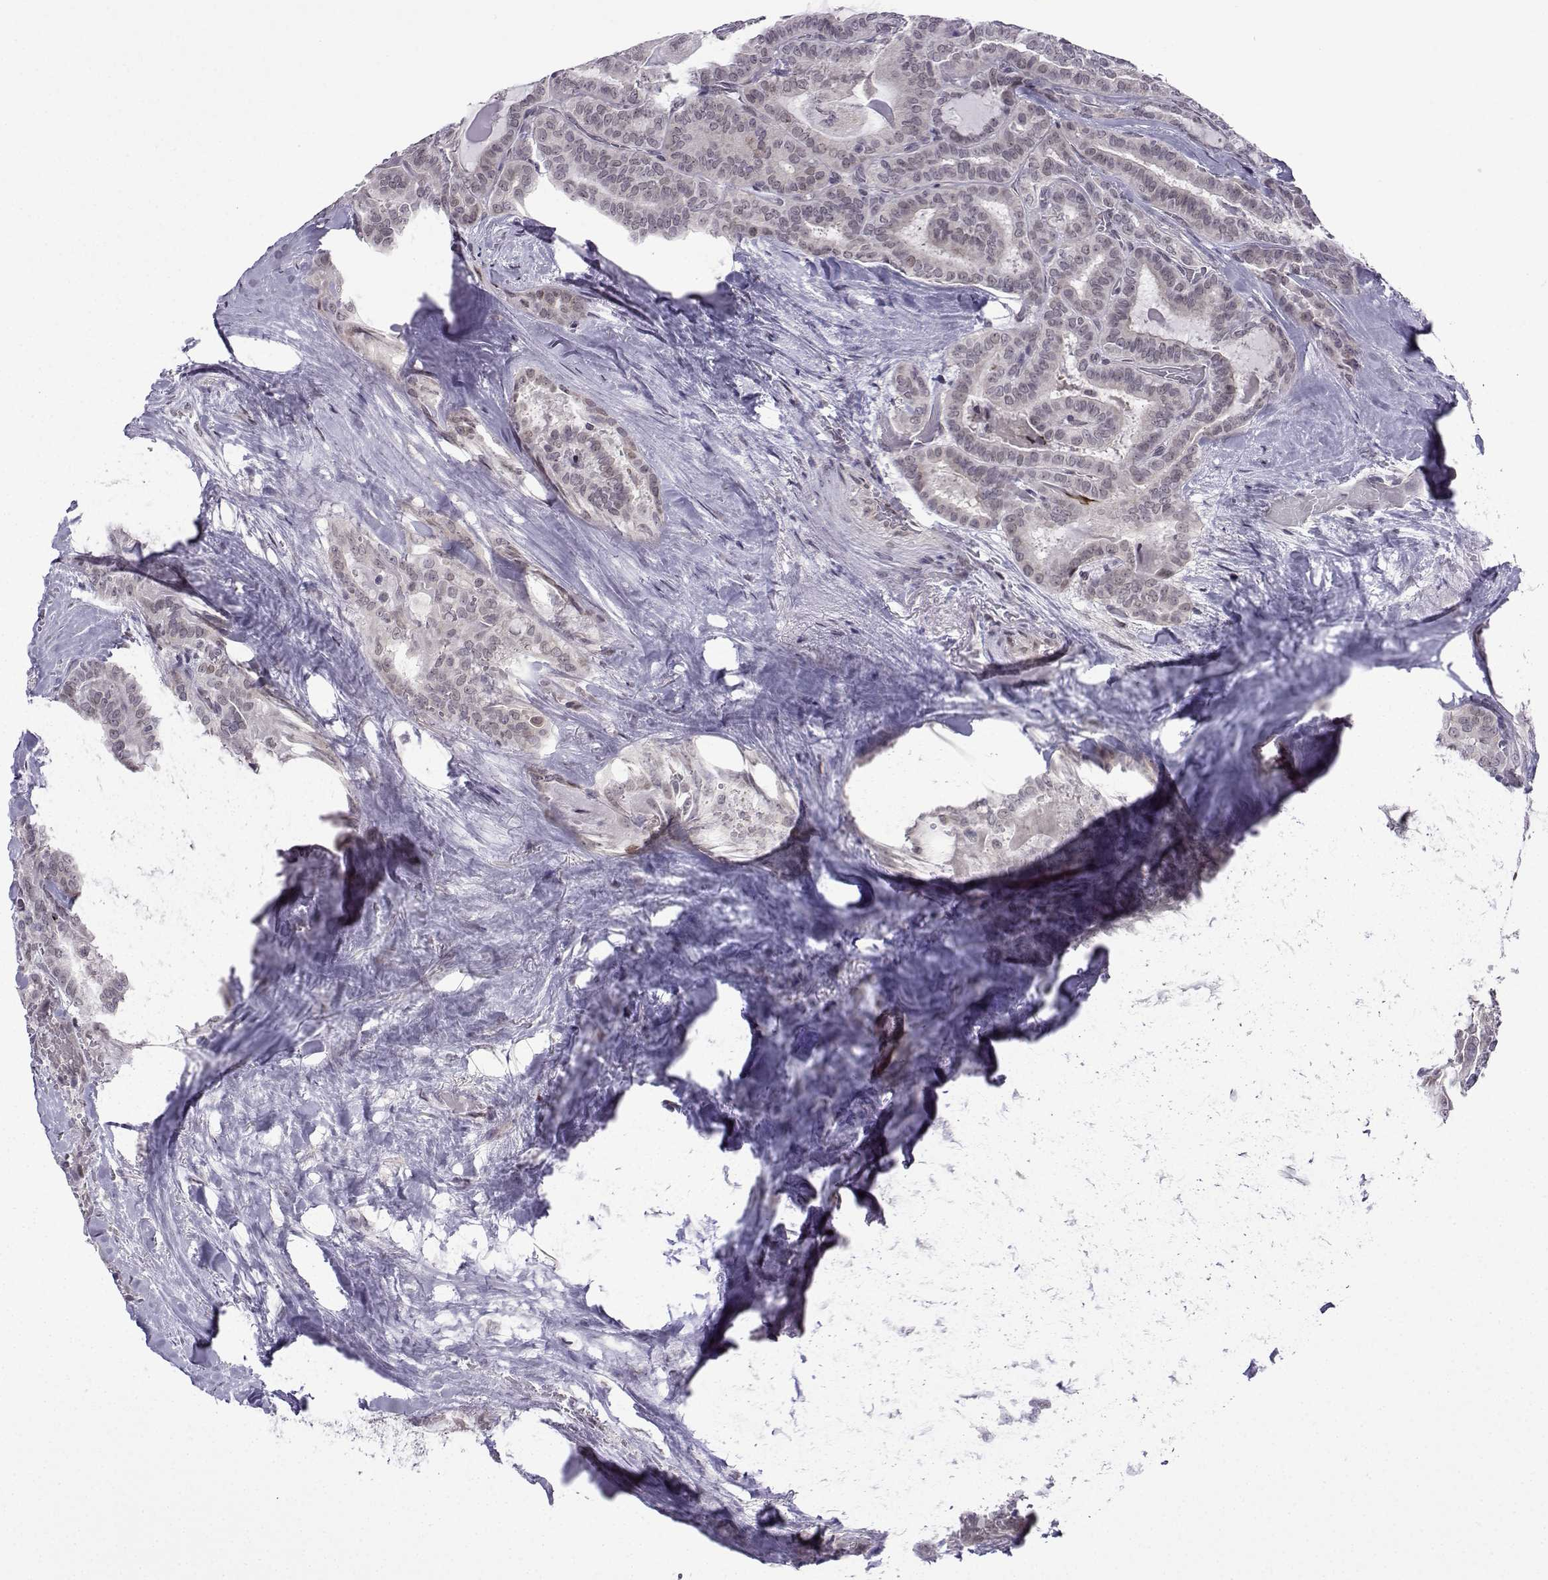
{"staining": {"intensity": "negative", "quantity": "none", "location": "none"}, "tissue": "thyroid cancer", "cell_type": "Tumor cells", "image_type": "cancer", "snomed": [{"axis": "morphology", "description": "Papillary adenocarcinoma, NOS"}, {"axis": "topography", "description": "Thyroid gland"}], "caption": "This is a micrograph of immunohistochemistry (IHC) staining of thyroid cancer, which shows no positivity in tumor cells.", "gene": "FGF3", "patient": {"sex": "female", "age": 39}}